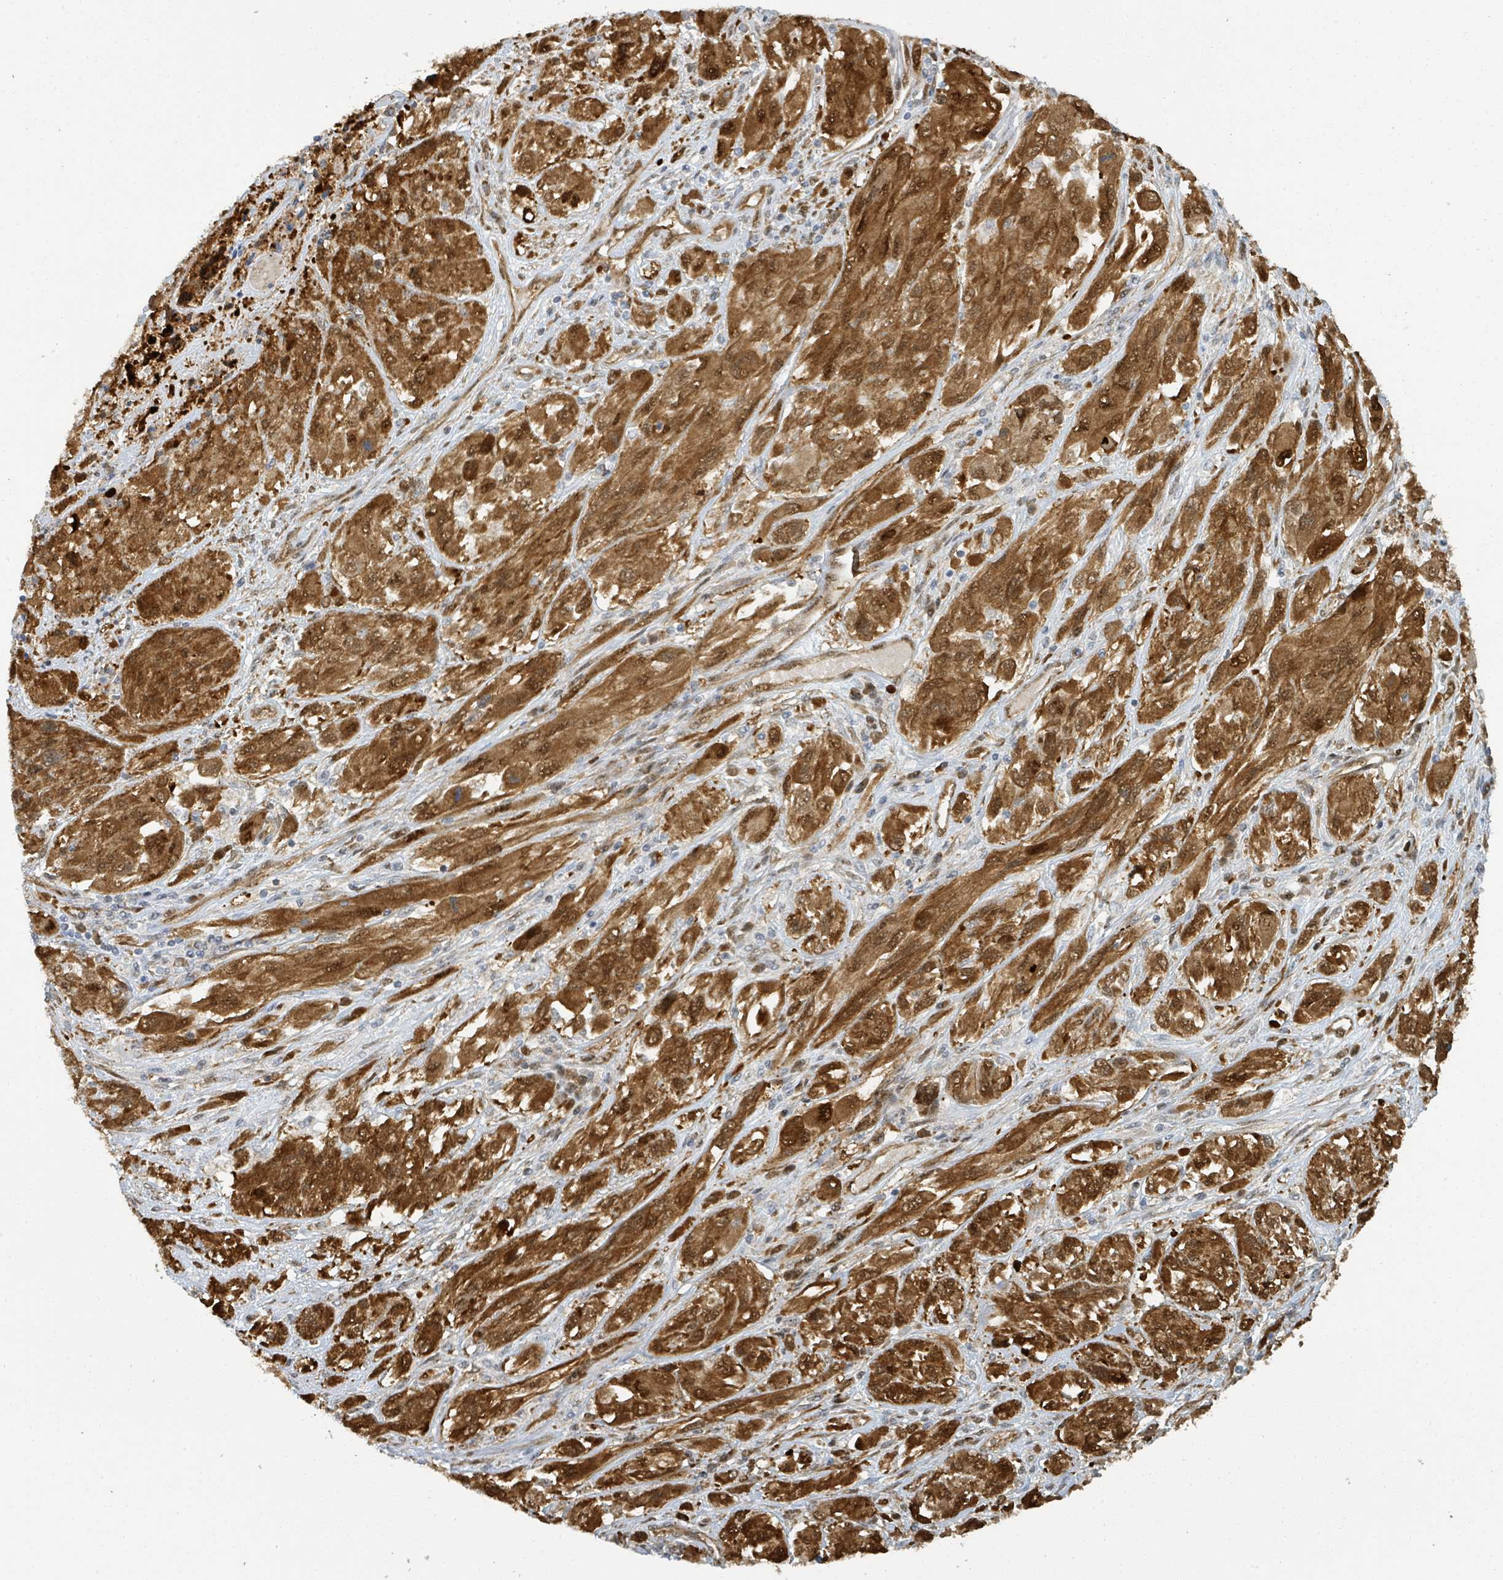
{"staining": {"intensity": "strong", "quantity": ">75%", "location": "cytoplasmic/membranous,nuclear"}, "tissue": "melanoma", "cell_type": "Tumor cells", "image_type": "cancer", "snomed": [{"axis": "morphology", "description": "Malignant melanoma, NOS"}, {"axis": "topography", "description": "Skin"}], "caption": "A brown stain highlights strong cytoplasmic/membranous and nuclear staining of a protein in melanoma tumor cells.", "gene": "PSMB7", "patient": {"sex": "female", "age": 91}}